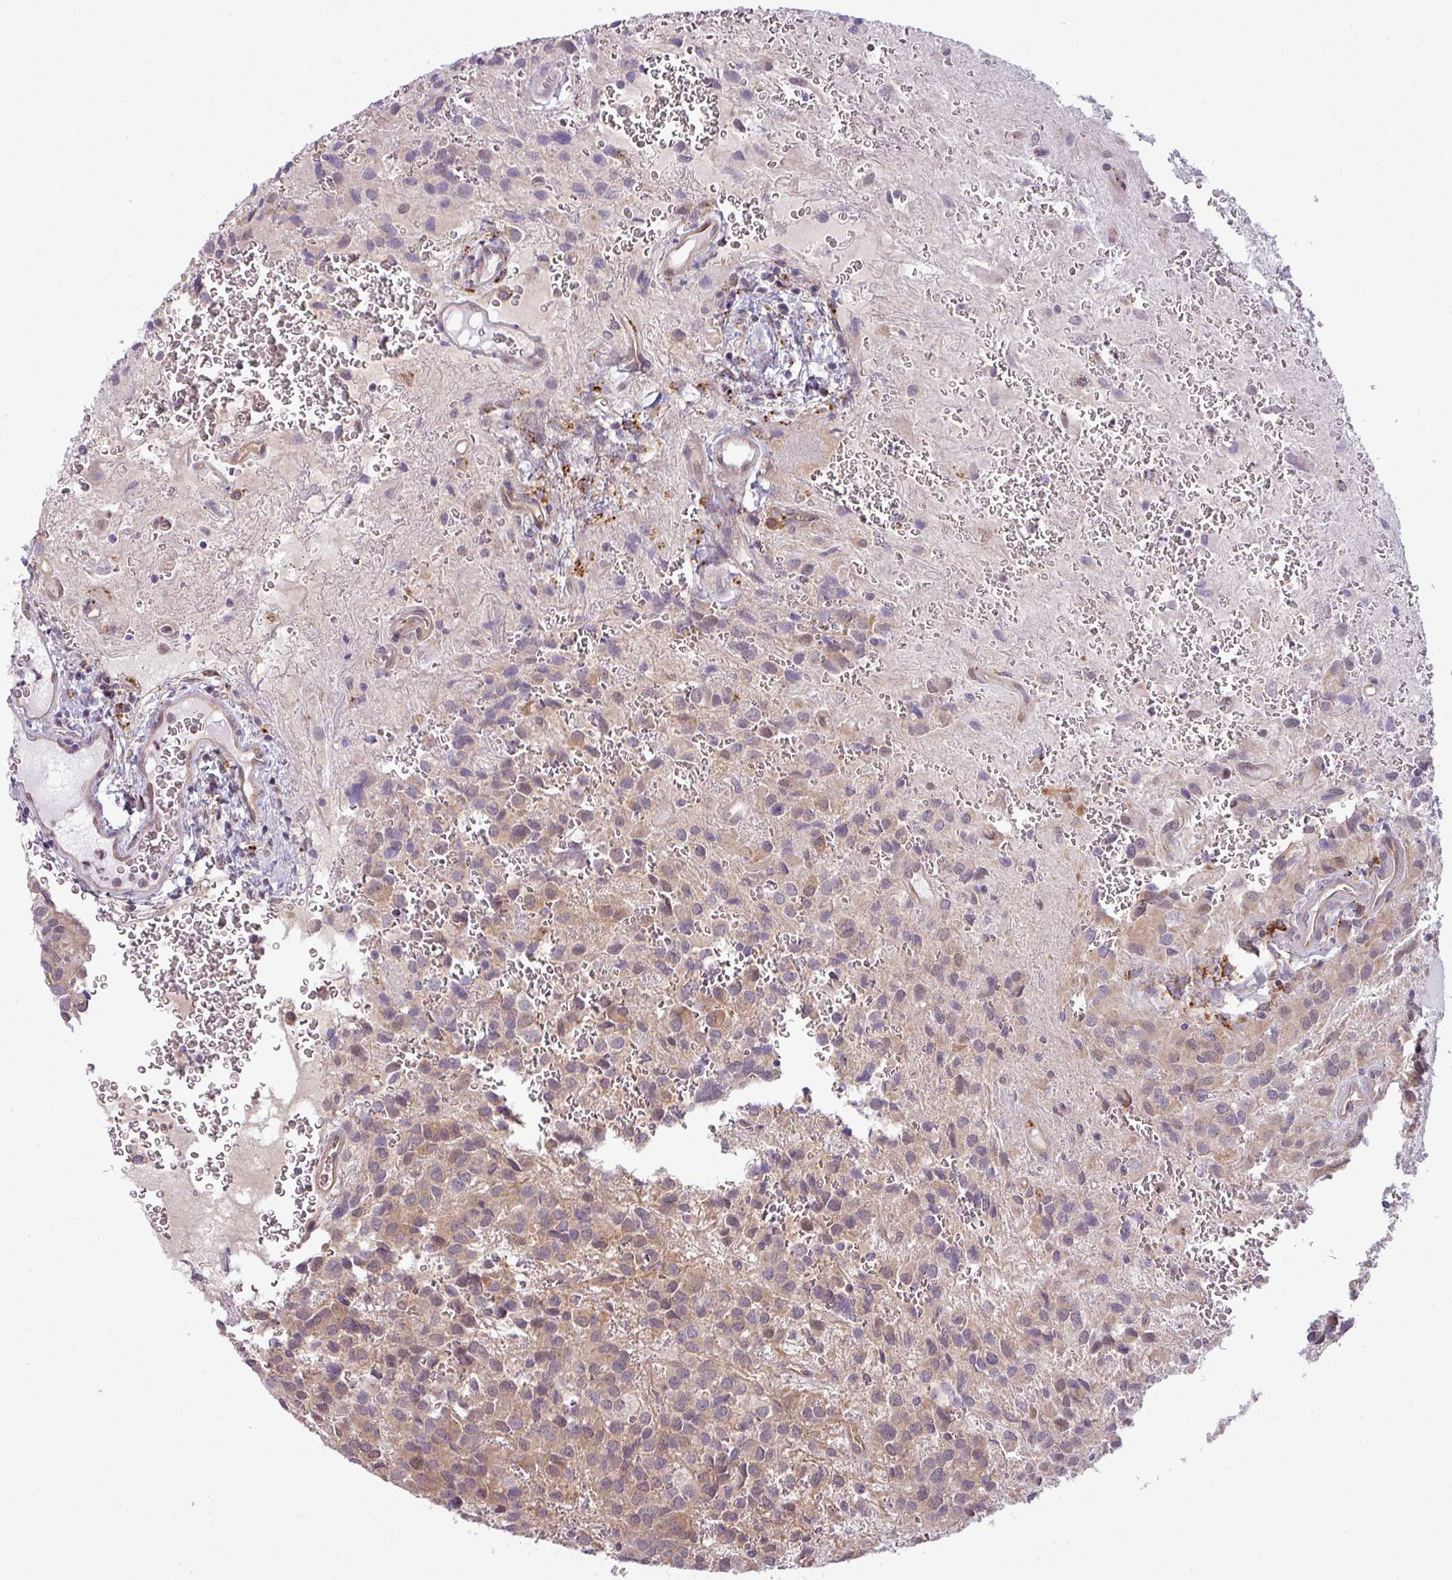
{"staining": {"intensity": "moderate", "quantity": ">75%", "location": "cytoplasmic/membranous,nuclear"}, "tissue": "glioma", "cell_type": "Tumor cells", "image_type": "cancer", "snomed": [{"axis": "morphology", "description": "Glioma, malignant, Low grade"}, {"axis": "topography", "description": "Brain"}], "caption": "The photomicrograph demonstrates a brown stain indicating the presence of a protein in the cytoplasmic/membranous and nuclear of tumor cells in glioma.", "gene": "CCDC144A", "patient": {"sex": "male", "age": 56}}